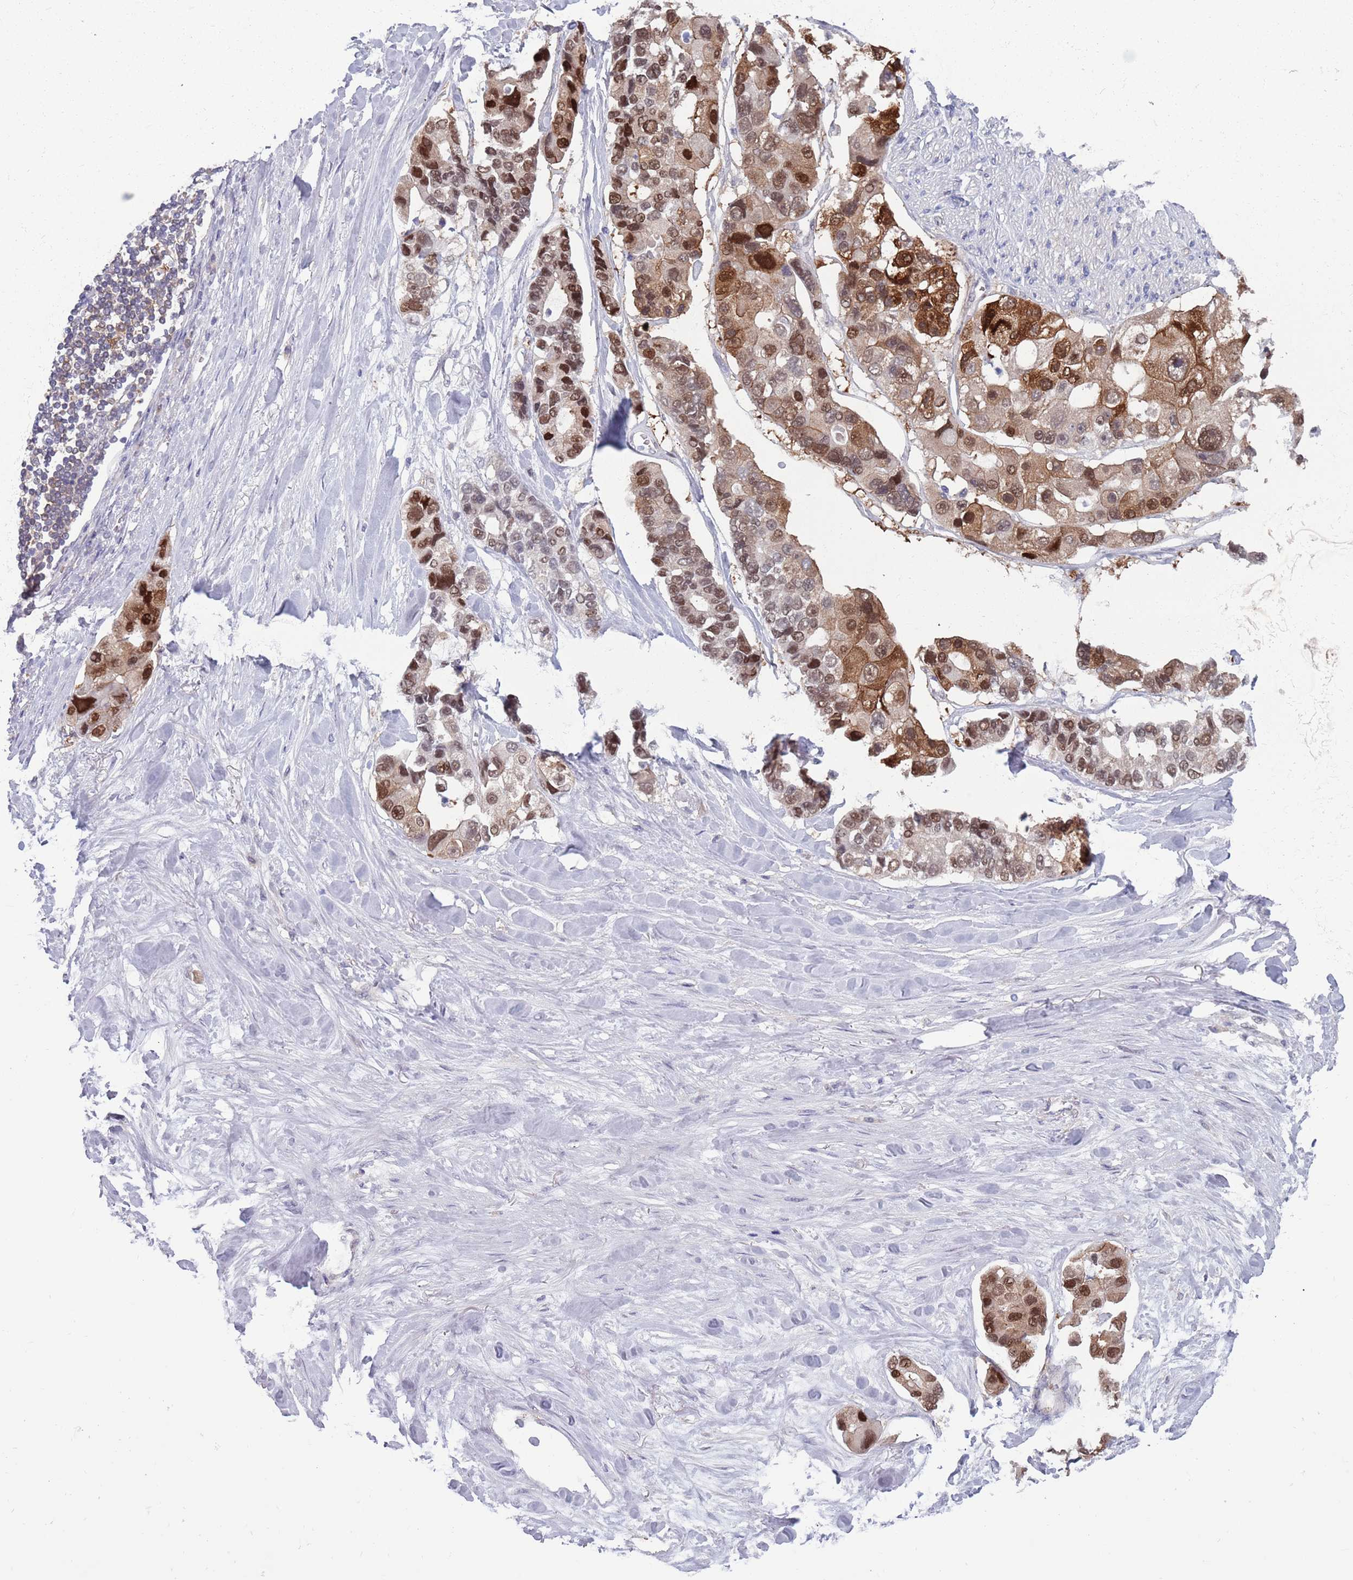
{"staining": {"intensity": "moderate", "quantity": ">75%", "location": "cytoplasmic/membranous,nuclear"}, "tissue": "lung cancer", "cell_type": "Tumor cells", "image_type": "cancer", "snomed": [{"axis": "morphology", "description": "Adenocarcinoma, NOS"}, {"axis": "topography", "description": "Lung"}], "caption": "Lung cancer tissue exhibits moderate cytoplasmic/membranous and nuclear positivity in about >75% of tumor cells, visualized by immunohistochemistry. The staining was performed using DAB (3,3'-diaminobenzidine) to visualize the protein expression in brown, while the nuclei were stained in blue with hematoxylin (Magnification: 20x).", "gene": "CLNS1A", "patient": {"sex": "female", "age": 54}}